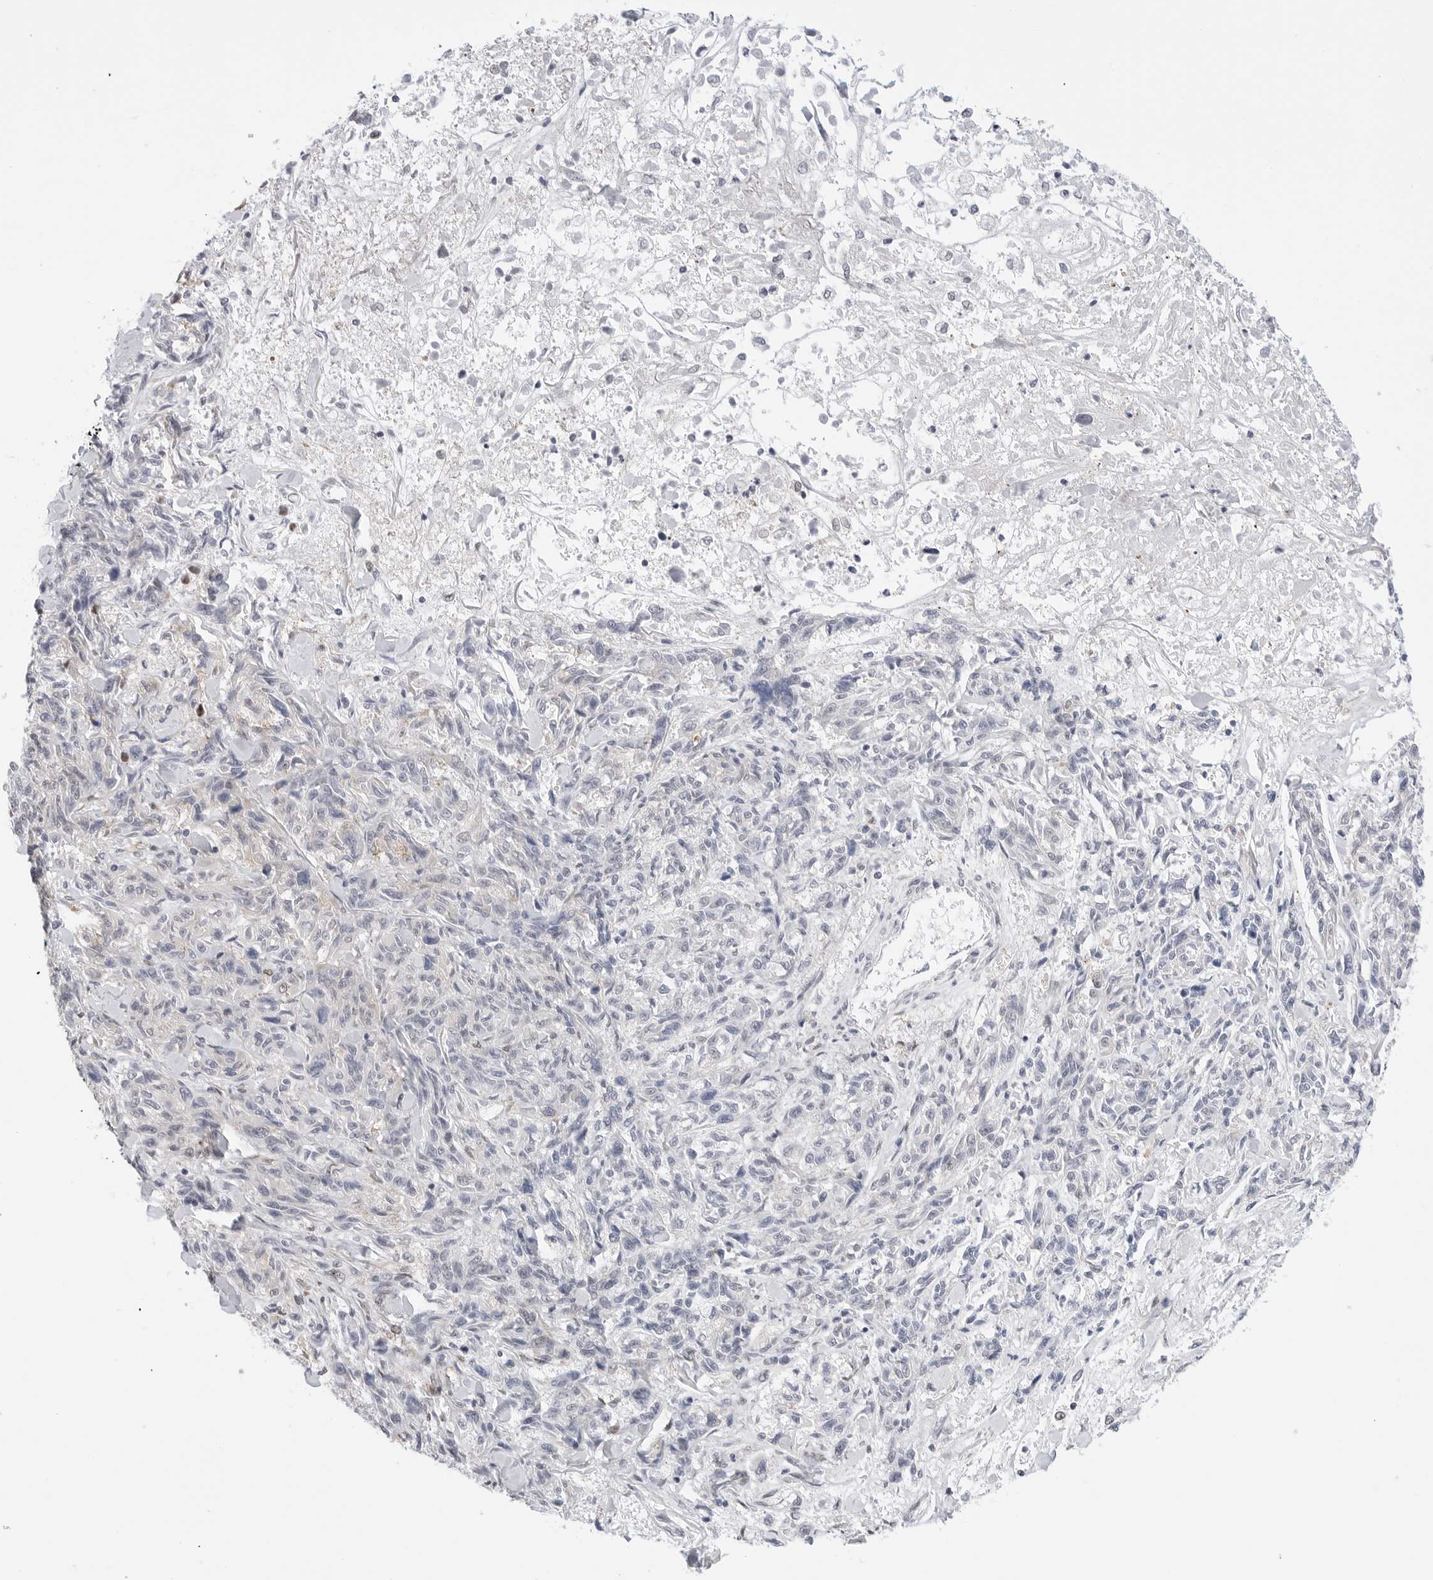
{"staining": {"intensity": "negative", "quantity": "none", "location": "none"}, "tissue": "melanoma", "cell_type": "Tumor cells", "image_type": "cancer", "snomed": [{"axis": "morphology", "description": "Malignant melanoma, NOS"}, {"axis": "topography", "description": "Skin"}], "caption": "The micrograph demonstrates no significant positivity in tumor cells of melanoma.", "gene": "C1orf162", "patient": {"sex": "male", "age": 53}}